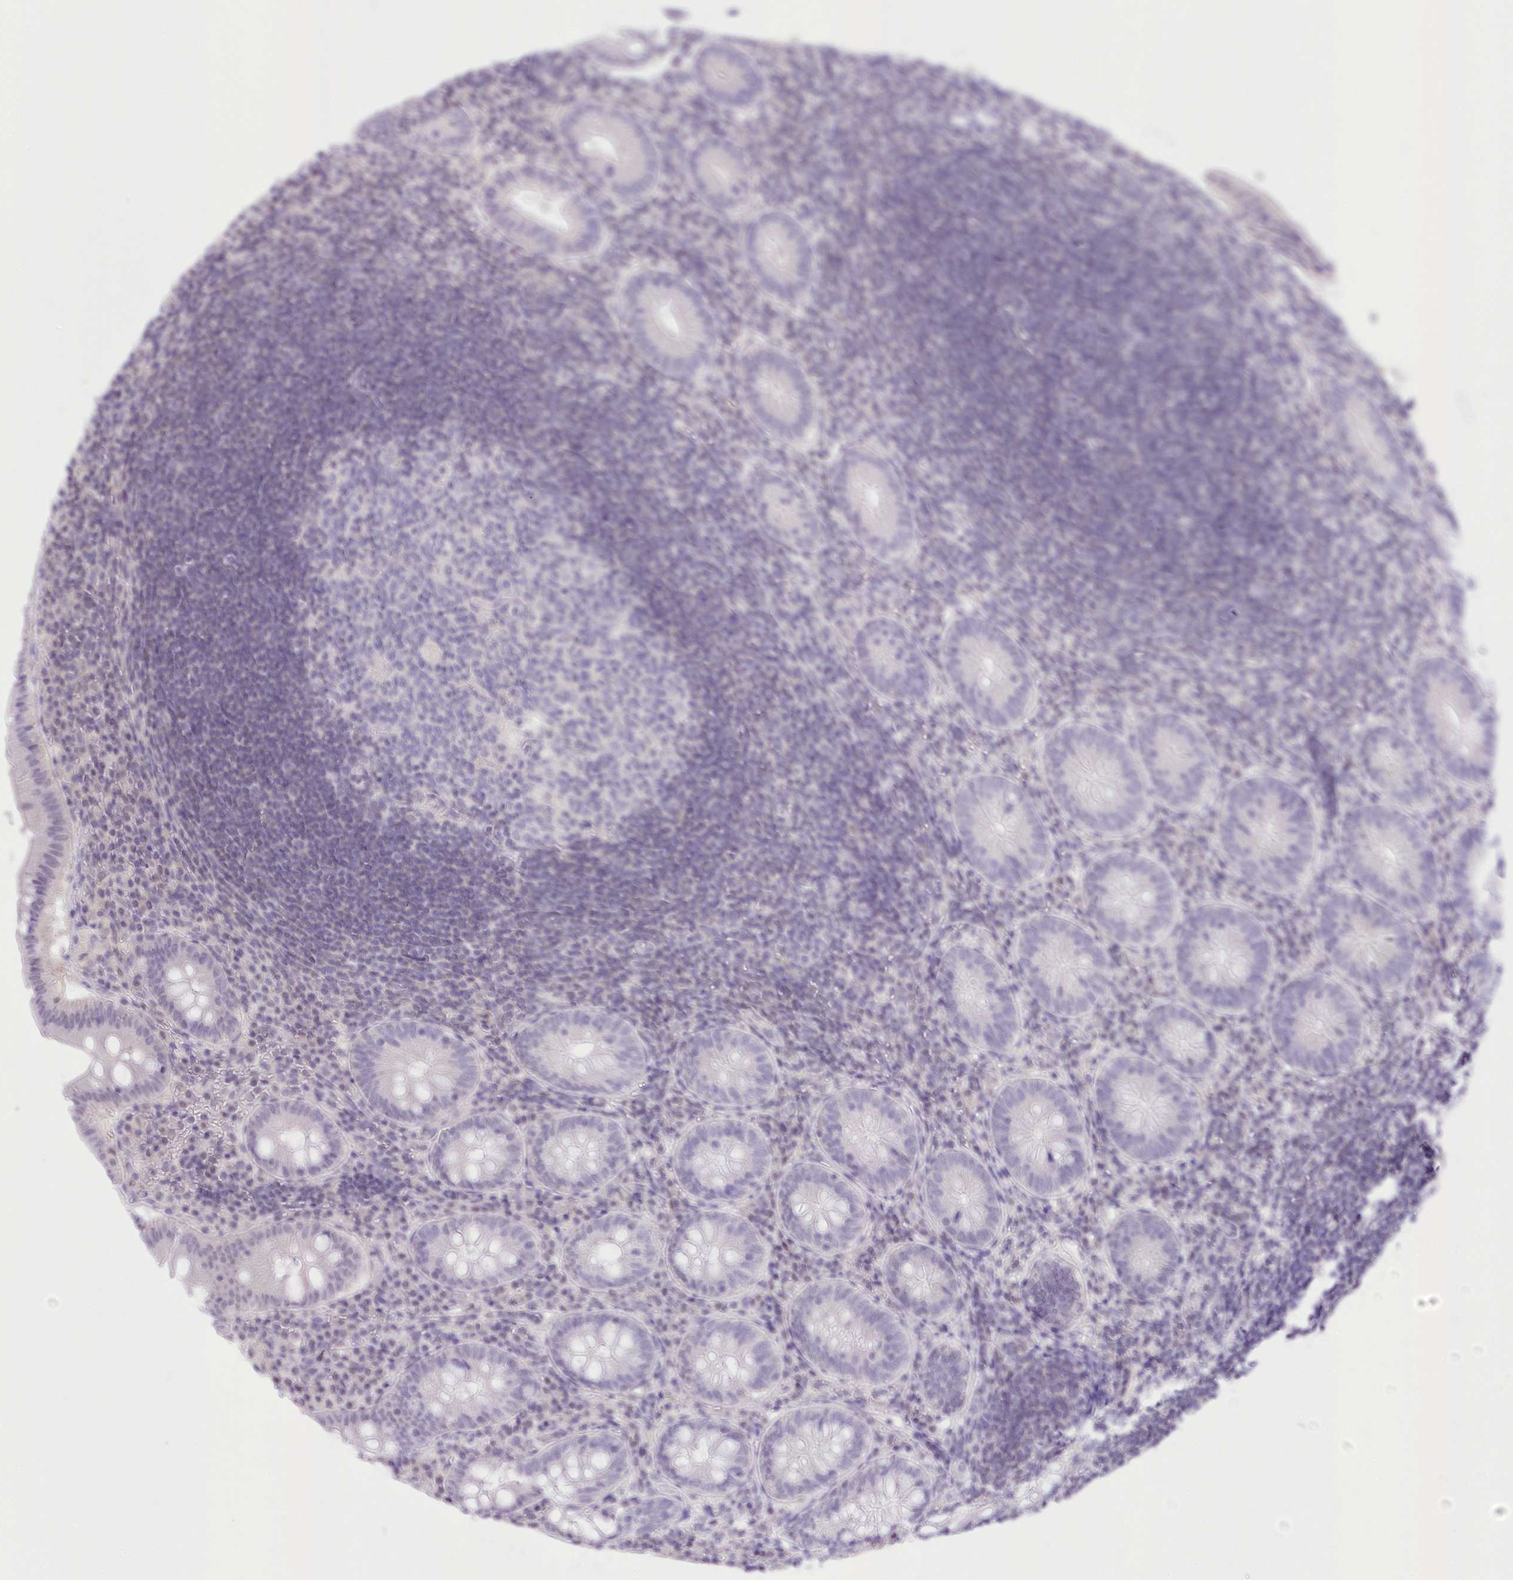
{"staining": {"intensity": "negative", "quantity": "none", "location": "none"}, "tissue": "appendix", "cell_type": "Glandular cells", "image_type": "normal", "snomed": [{"axis": "morphology", "description": "Normal tissue, NOS"}, {"axis": "topography", "description": "Appendix"}], "caption": "There is no significant expression in glandular cells of appendix. (Stains: DAB IHC with hematoxylin counter stain, Microscopy: brightfield microscopy at high magnification).", "gene": "UBA6", "patient": {"sex": "female", "age": 54}}